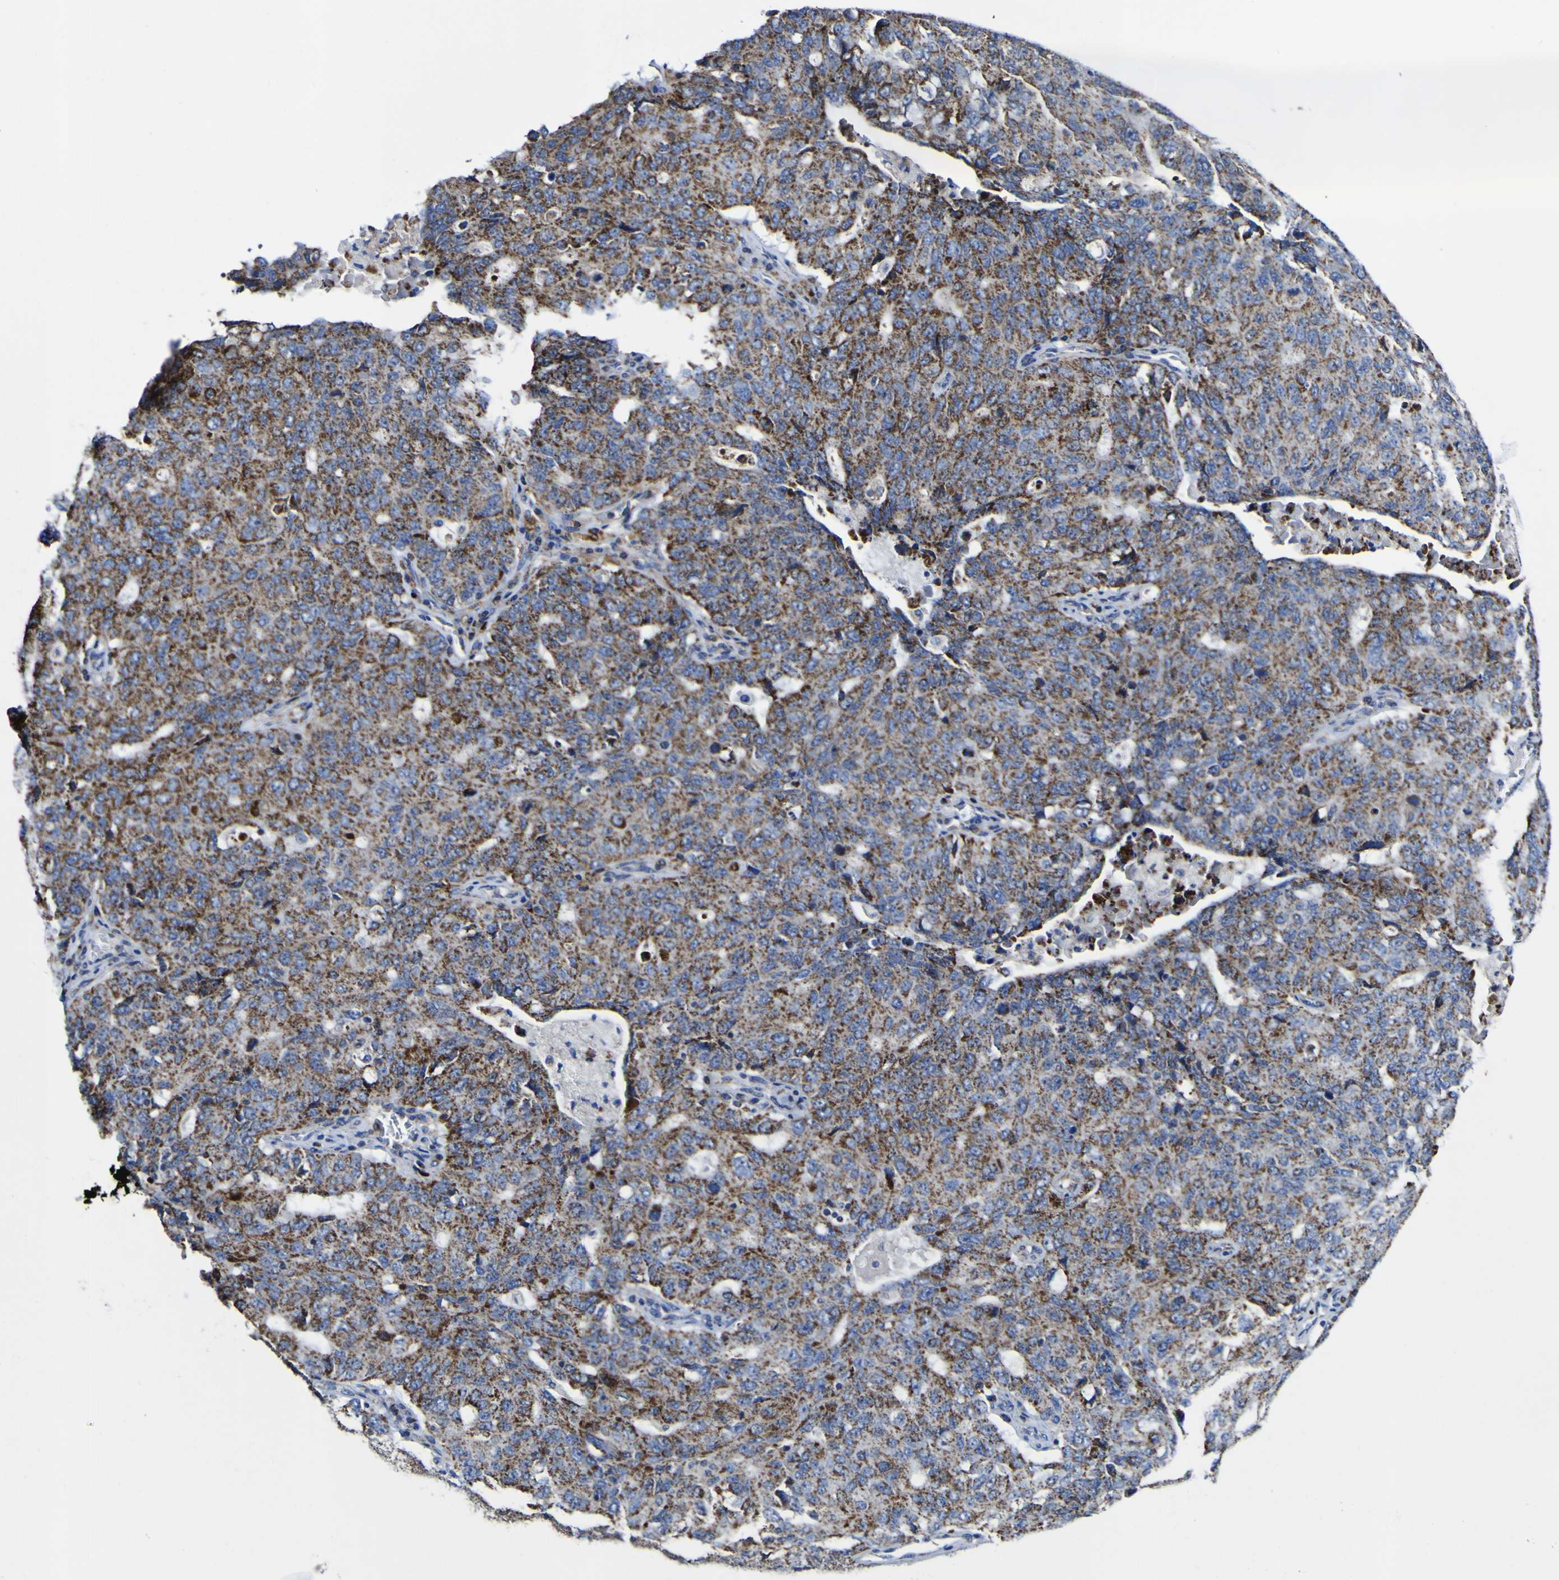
{"staining": {"intensity": "moderate", "quantity": ">75%", "location": "cytoplasmic/membranous"}, "tissue": "ovarian cancer", "cell_type": "Tumor cells", "image_type": "cancer", "snomed": [{"axis": "morphology", "description": "Carcinoma, endometroid"}, {"axis": "topography", "description": "Ovary"}], "caption": "Human ovarian cancer stained with a protein marker reveals moderate staining in tumor cells.", "gene": "CCDC90B", "patient": {"sex": "female", "age": 62}}